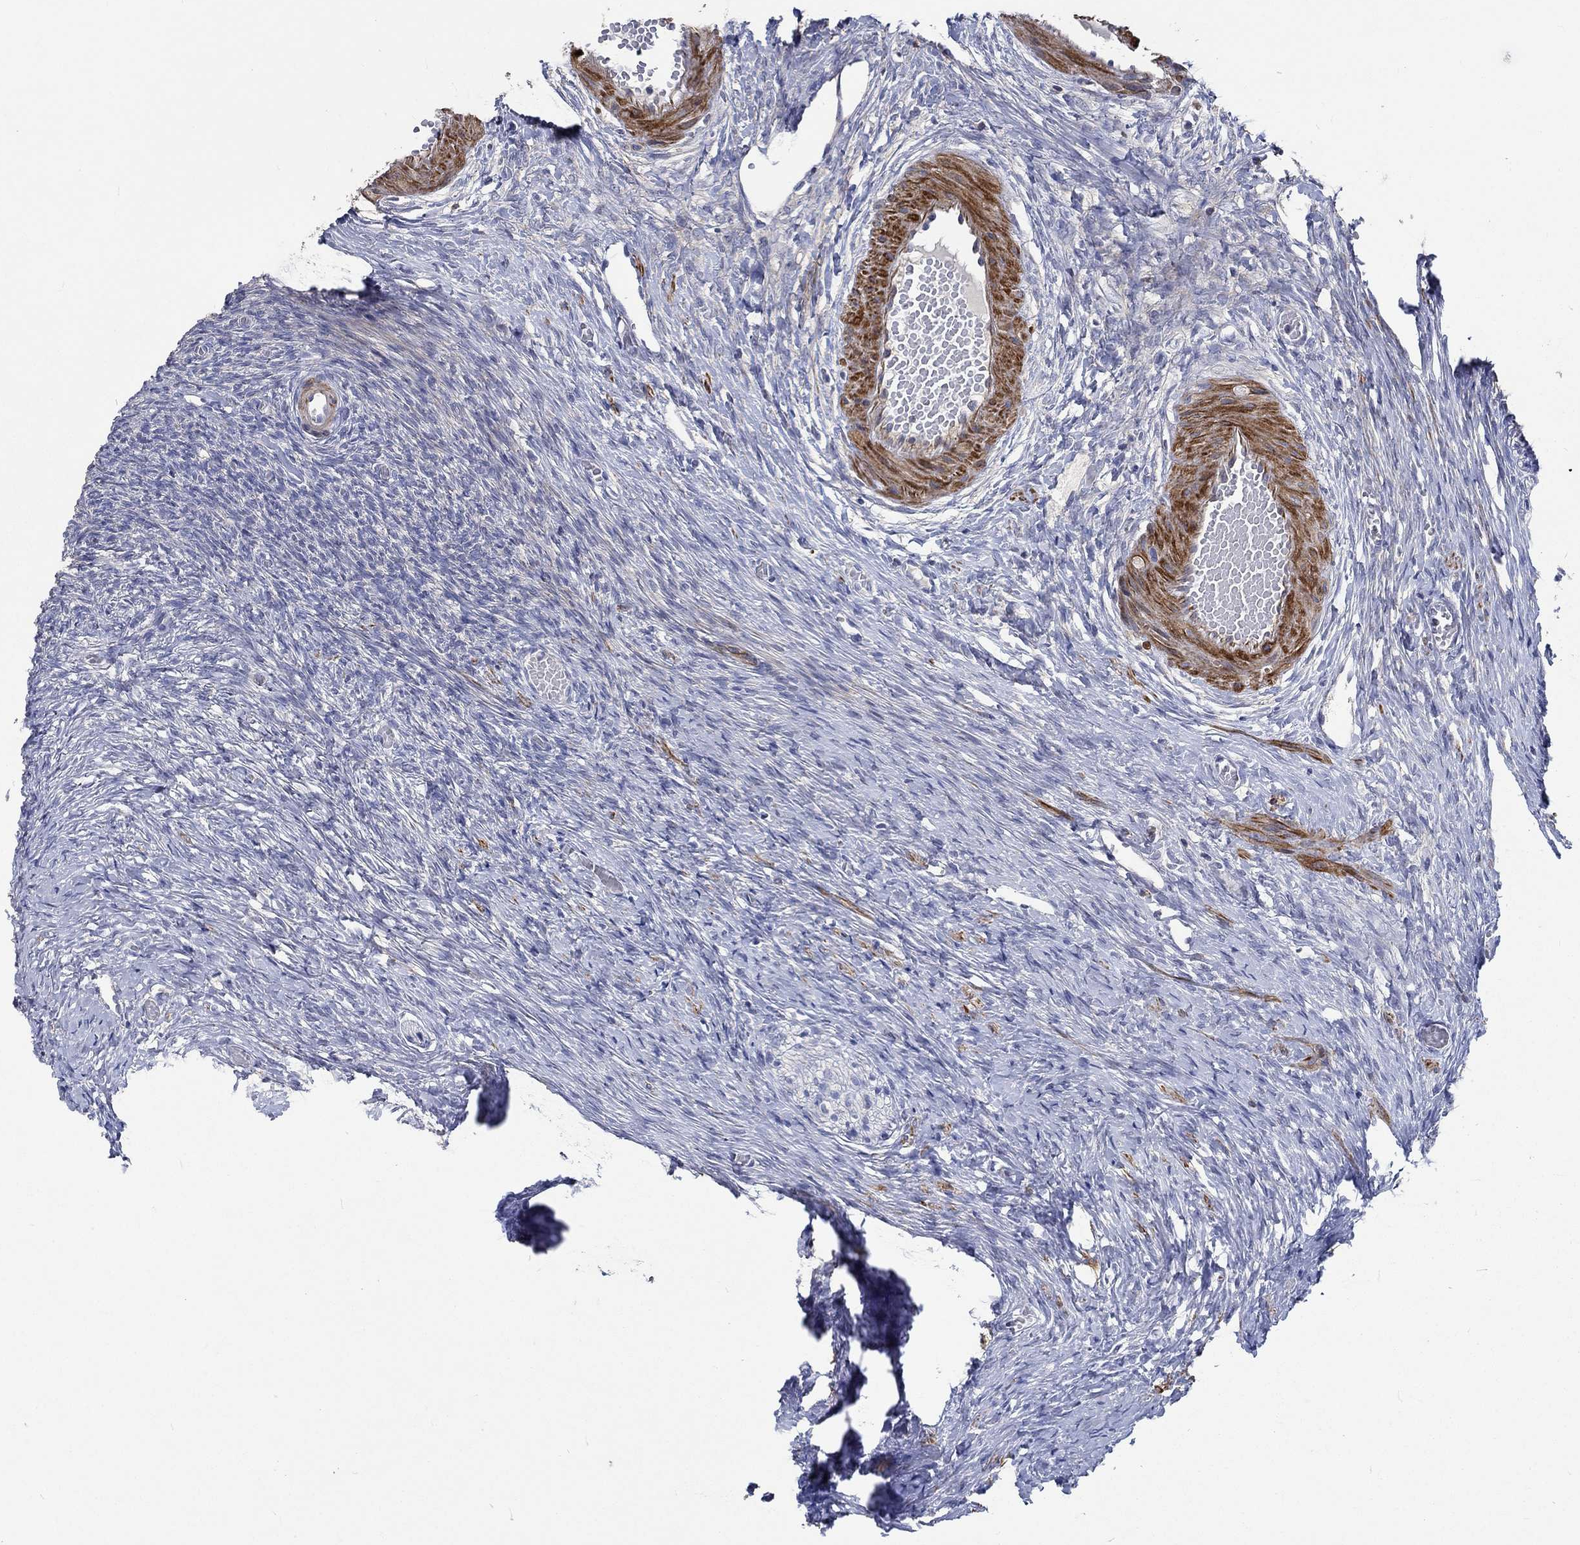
{"staining": {"intensity": "strong", "quantity": "25%-75%", "location": "cytoplasmic/membranous"}, "tissue": "ovary", "cell_type": "Follicle cells", "image_type": "normal", "snomed": [{"axis": "morphology", "description": "Normal tissue, NOS"}, {"axis": "topography", "description": "Ovary"}], "caption": "Immunohistochemical staining of benign ovary displays high levels of strong cytoplasmic/membranous expression in approximately 25%-75% of follicle cells.", "gene": "TNFAIP8L3", "patient": {"sex": "female", "age": 27}}